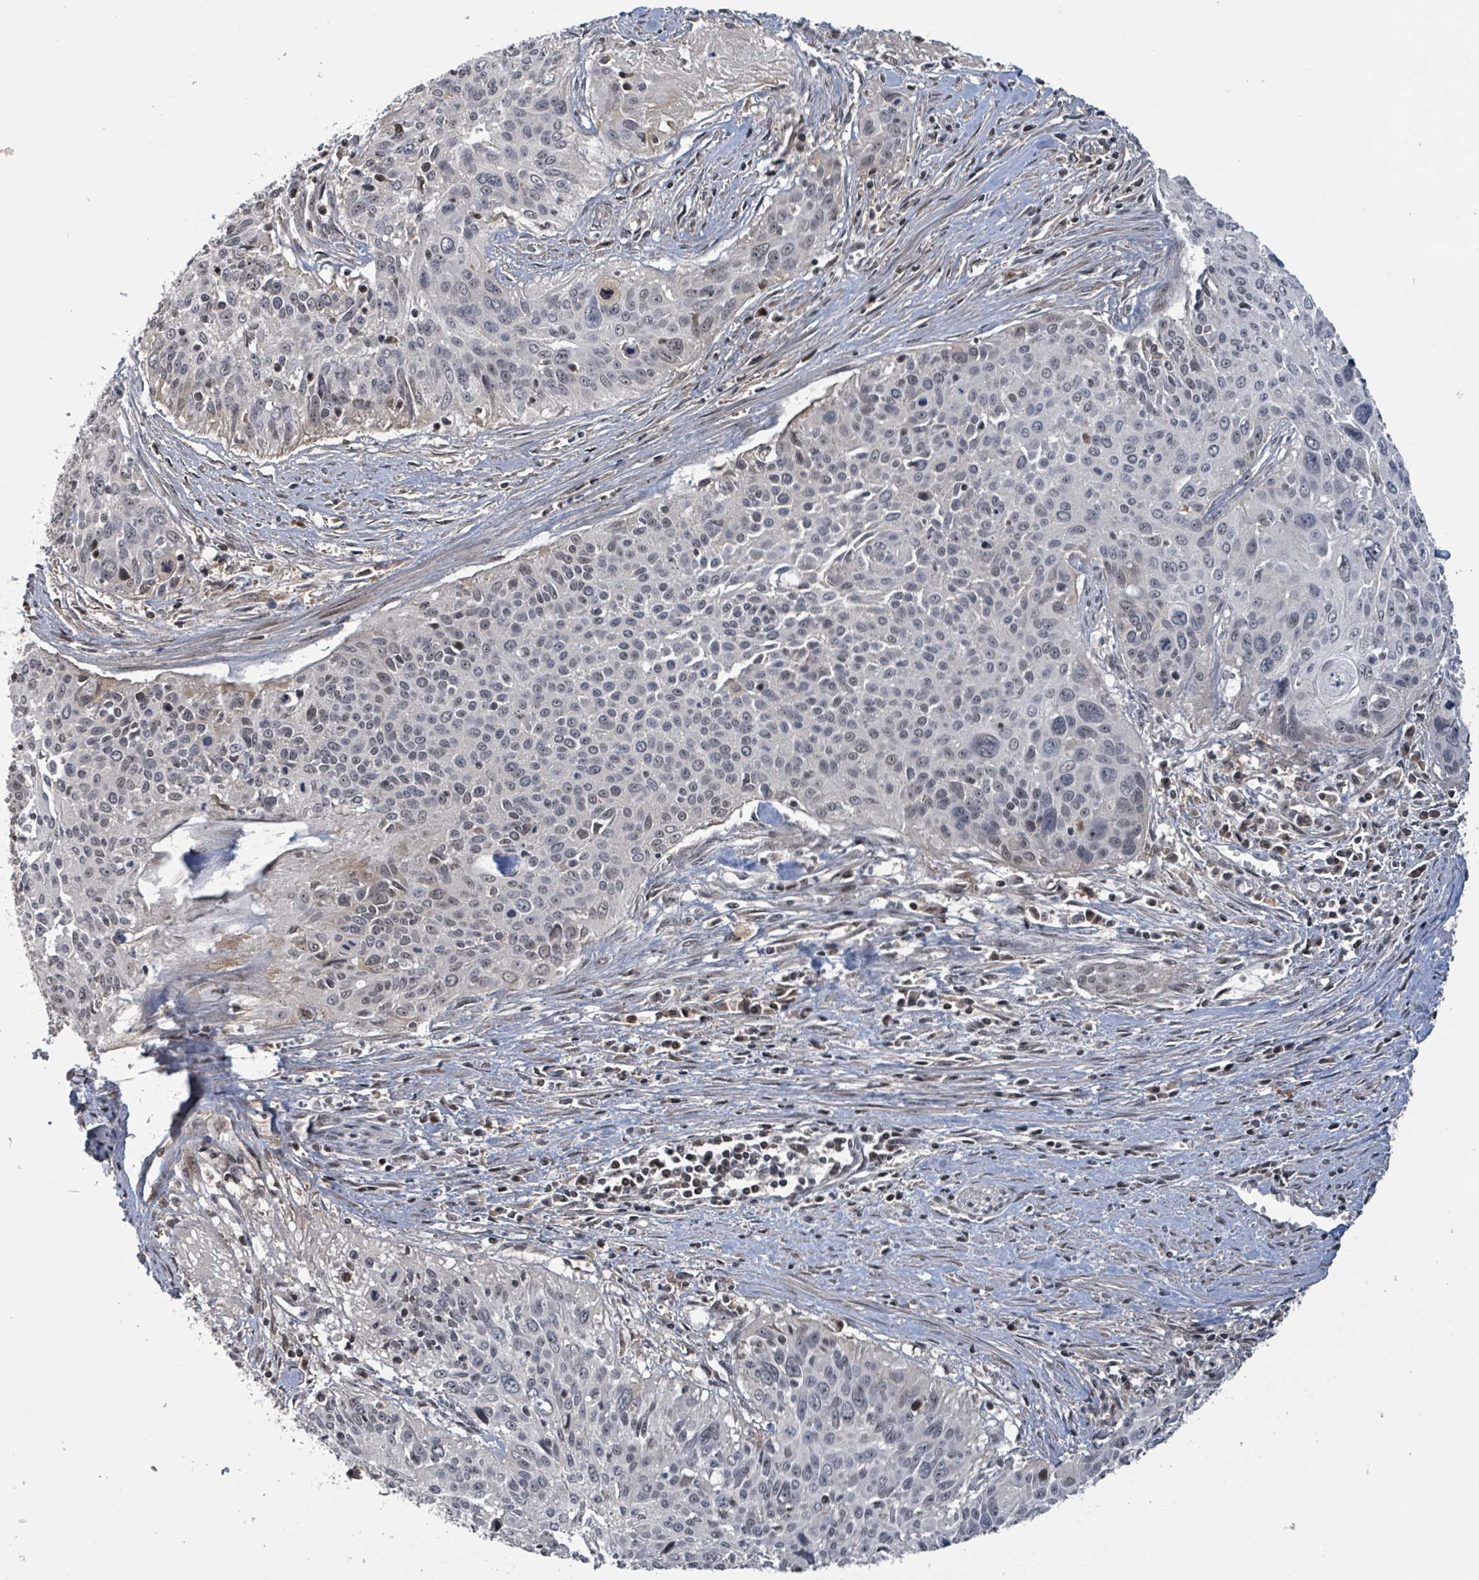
{"staining": {"intensity": "weak", "quantity": "<25%", "location": "nuclear"}, "tissue": "cervical cancer", "cell_type": "Tumor cells", "image_type": "cancer", "snomed": [{"axis": "morphology", "description": "Squamous cell carcinoma, NOS"}, {"axis": "topography", "description": "Cervix"}], "caption": "Micrograph shows no significant protein staining in tumor cells of squamous cell carcinoma (cervical).", "gene": "ZBTB14", "patient": {"sex": "female", "age": 55}}